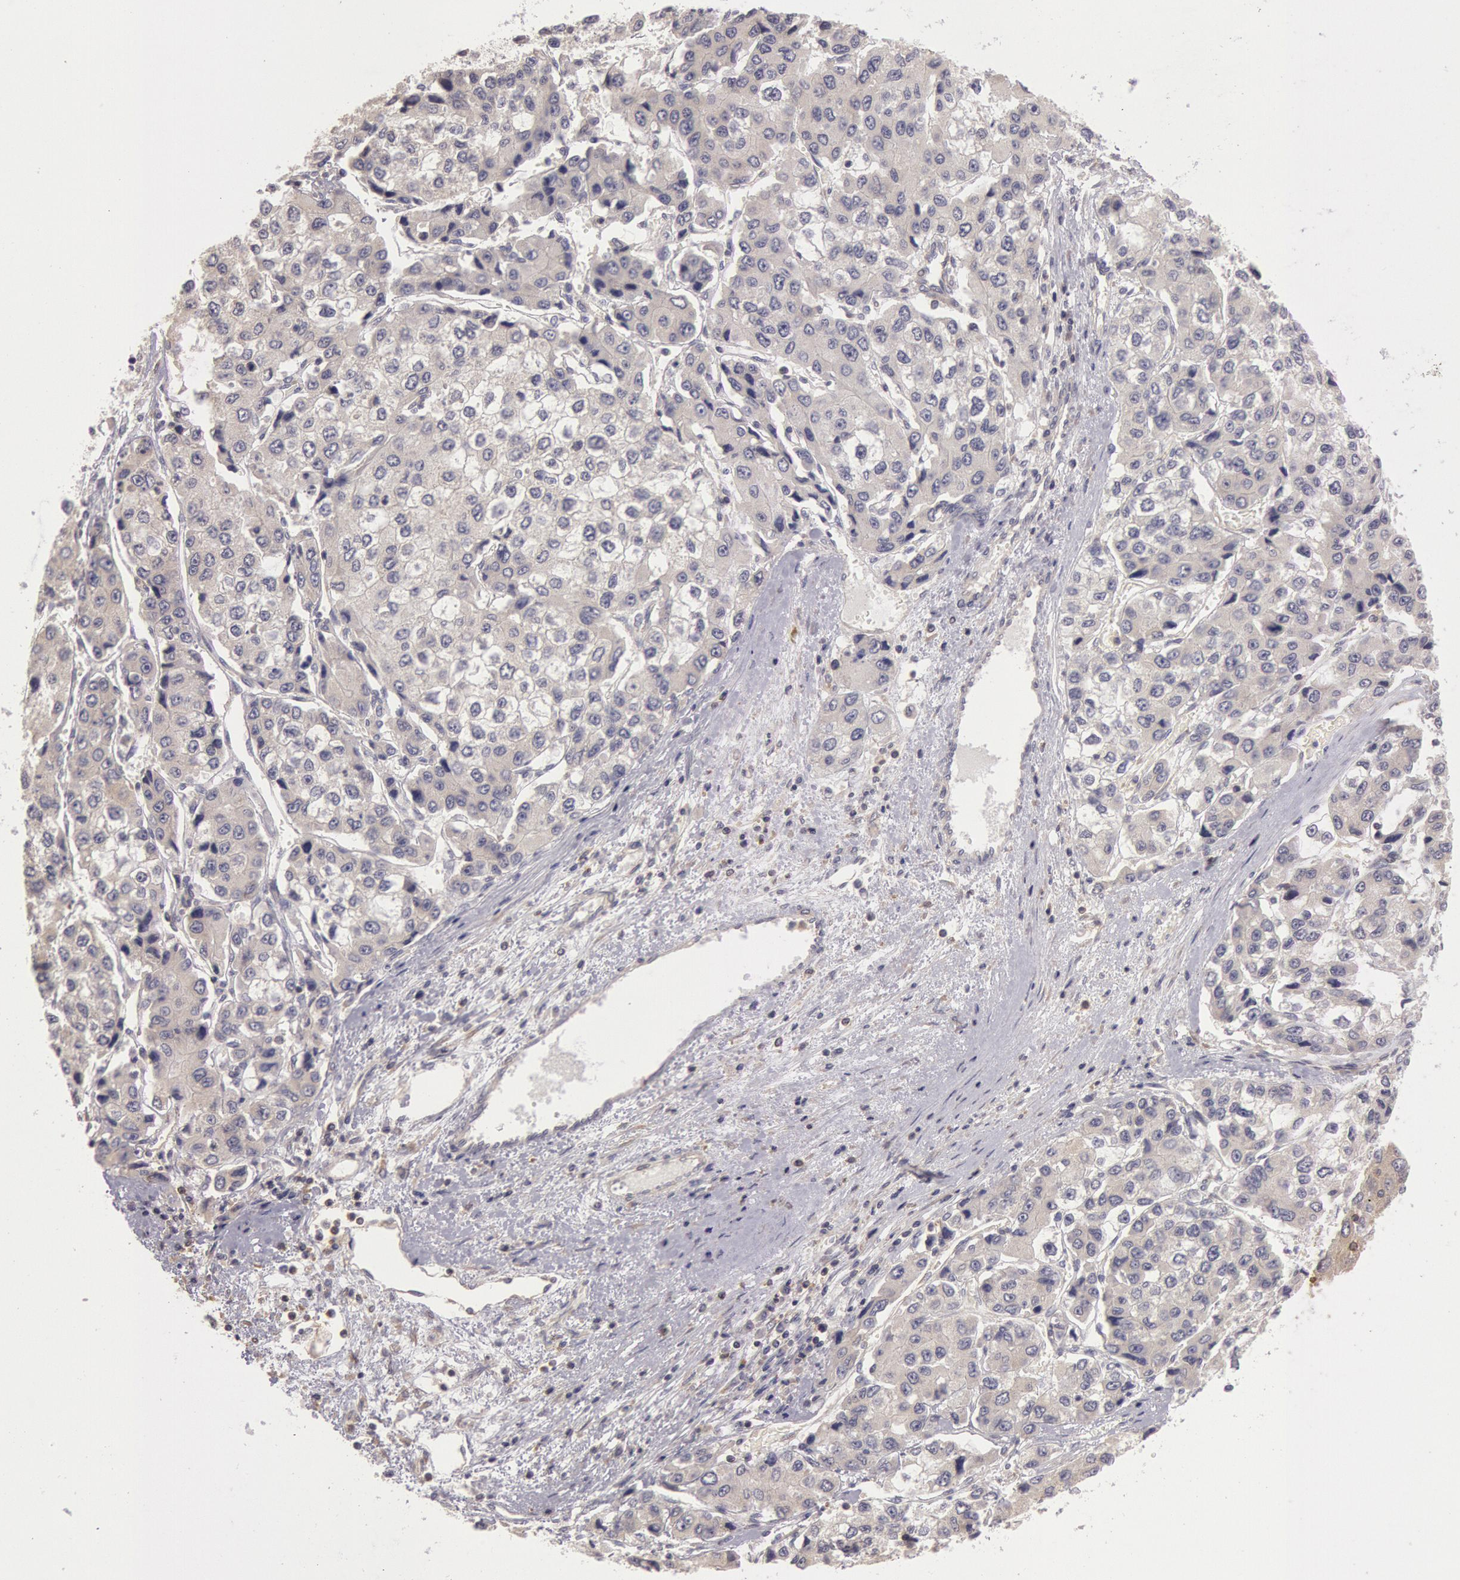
{"staining": {"intensity": "weak", "quantity": ">75%", "location": "cytoplasmic/membranous"}, "tissue": "liver cancer", "cell_type": "Tumor cells", "image_type": "cancer", "snomed": [{"axis": "morphology", "description": "Carcinoma, Hepatocellular, NOS"}, {"axis": "topography", "description": "Liver"}], "caption": "Hepatocellular carcinoma (liver) tissue shows weak cytoplasmic/membranous expression in approximately >75% of tumor cells Immunohistochemistry (ihc) stains the protein in brown and the nuclei are stained blue.", "gene": "NMT2", "patient": {"sex": "female", "age": 66}}